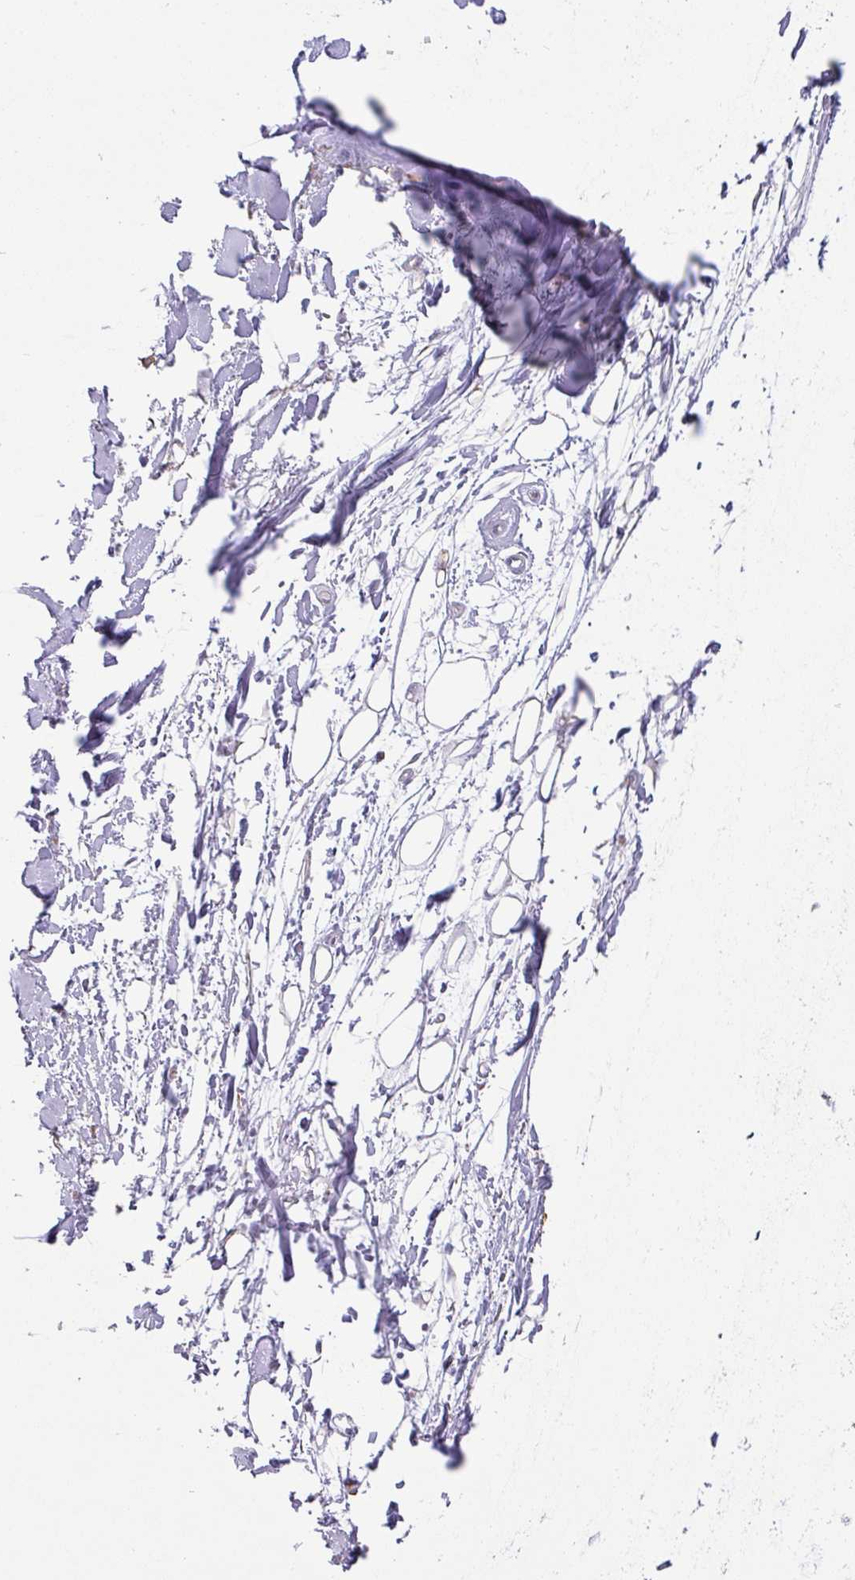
{"staining": {"intensity": "moderate", "quantity": "<25%", "location": "cytoplasmic/membranous"}, "tissue": "adipose tissue", "cell_type": "Adipocytes", "image_type": "normal", "snomed": [{"axis": "morphology", "description": "Normal tissue, NOS"}, {"axis": "topography", "description": "Cartilage tissue"}], "caption": "Protein staining exhibits moderate cytoplasmic/membranous positivity in approximately <25% of adipocytes in unremarkable adipose tissue. (DAB IHC, brown staining for protein, blue staining for nuclei).", "gene": "ZNF280C", "patient": {"sex": "male", "age": 57}}